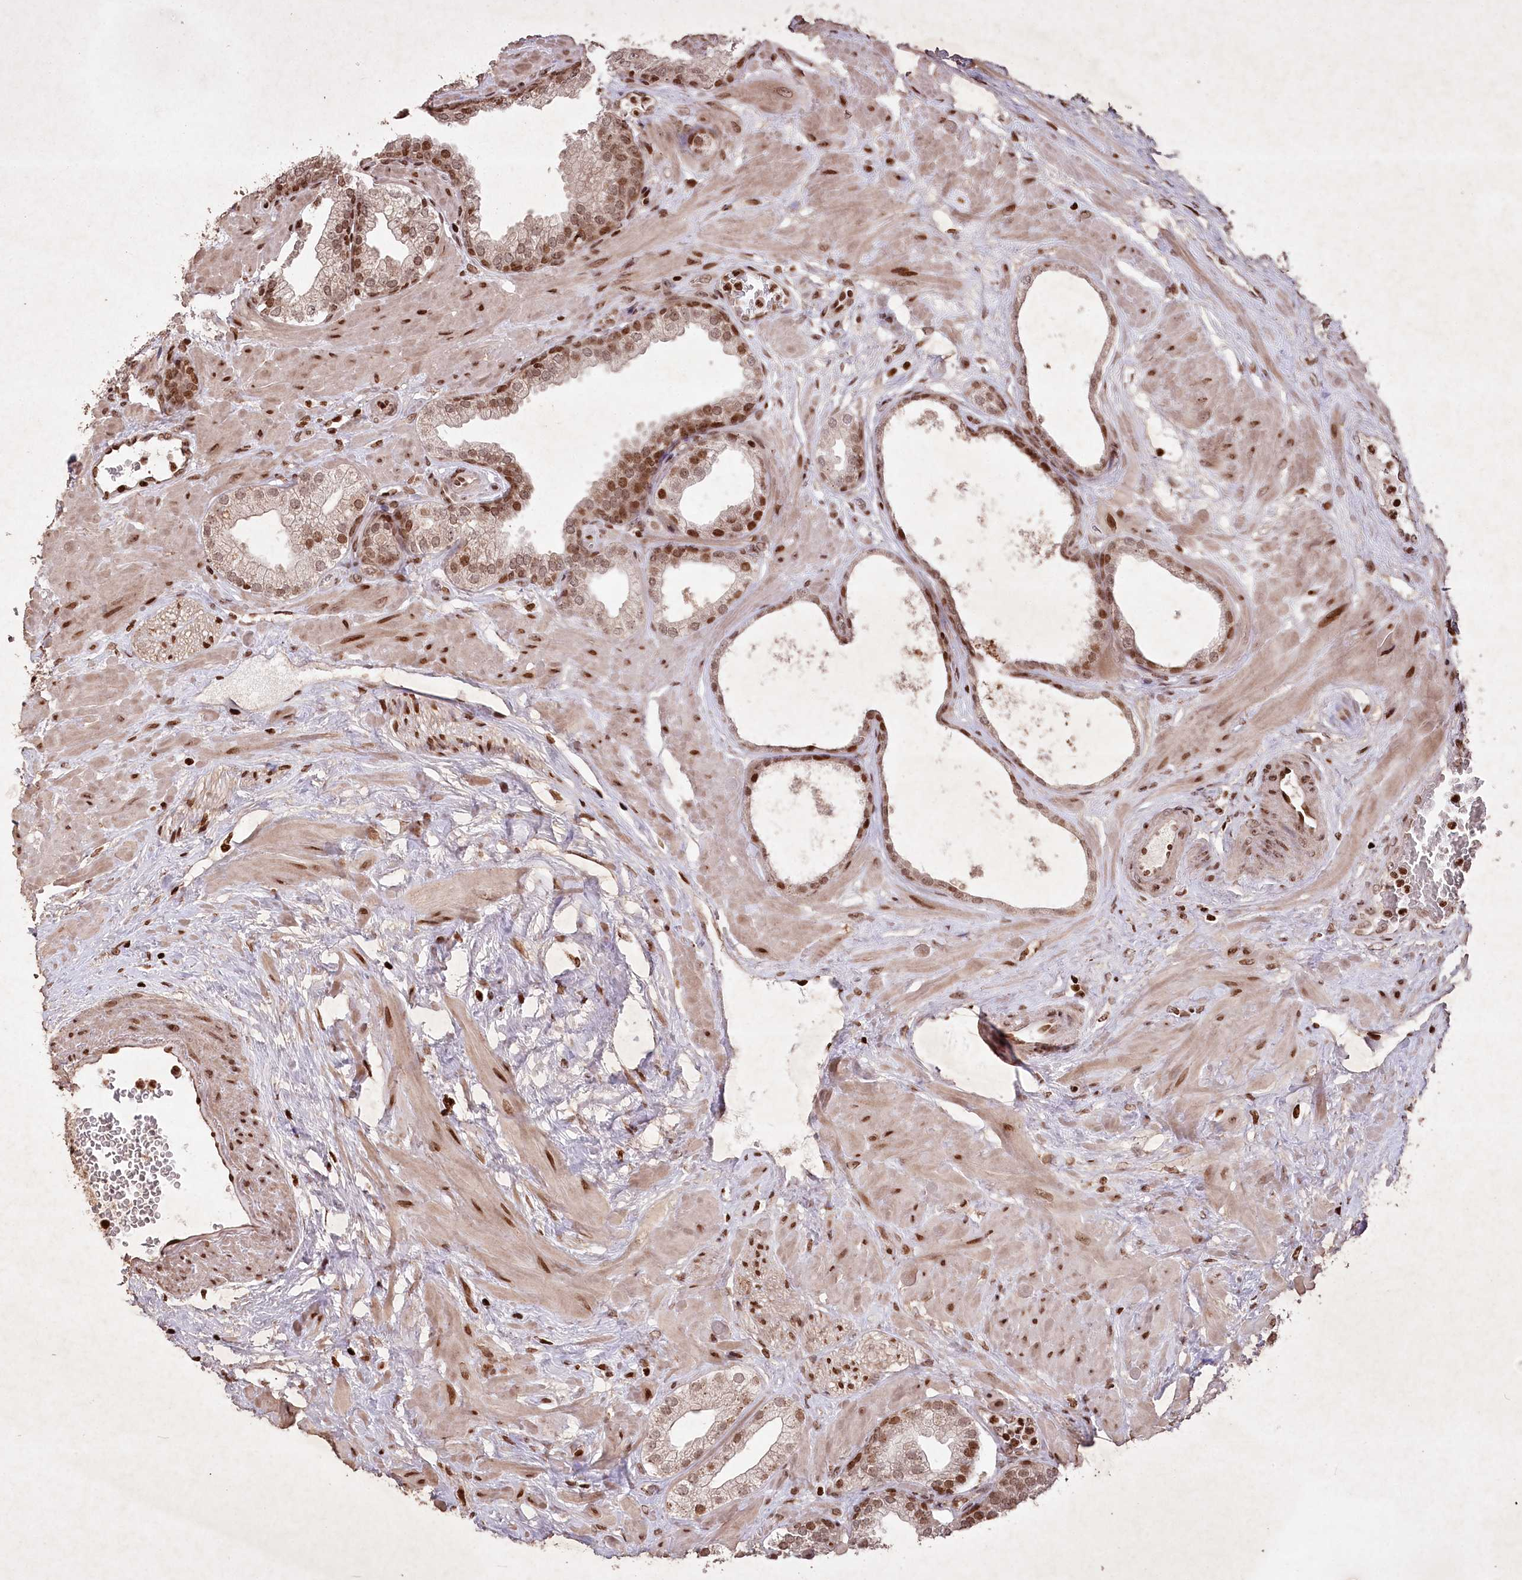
{"staining": {"intensity": "moderate", "quantity": ">75%", "location": "nuclear"}, "tissue": "prostate", "cell_type": "Glandular cells", "image_type": "normal", "snomed": [{"axis": "morphology", "description": "Normal tissue, NOS"}, {"axis": "morphology", "description": "Urothelial carcinoma, Low grade"}, {"axis": "topography", "description": "Urinary bladder"}, {"axis": "topography", "description": "Prostate"}], "caption": "Immunohistochemical staining of unremarkable human prostate reveals medium levels of moderate nuclear staining in about >75% of glandular cells.", "gene": "CCSER2", "patient": {"sex": "male", "age": 60}}